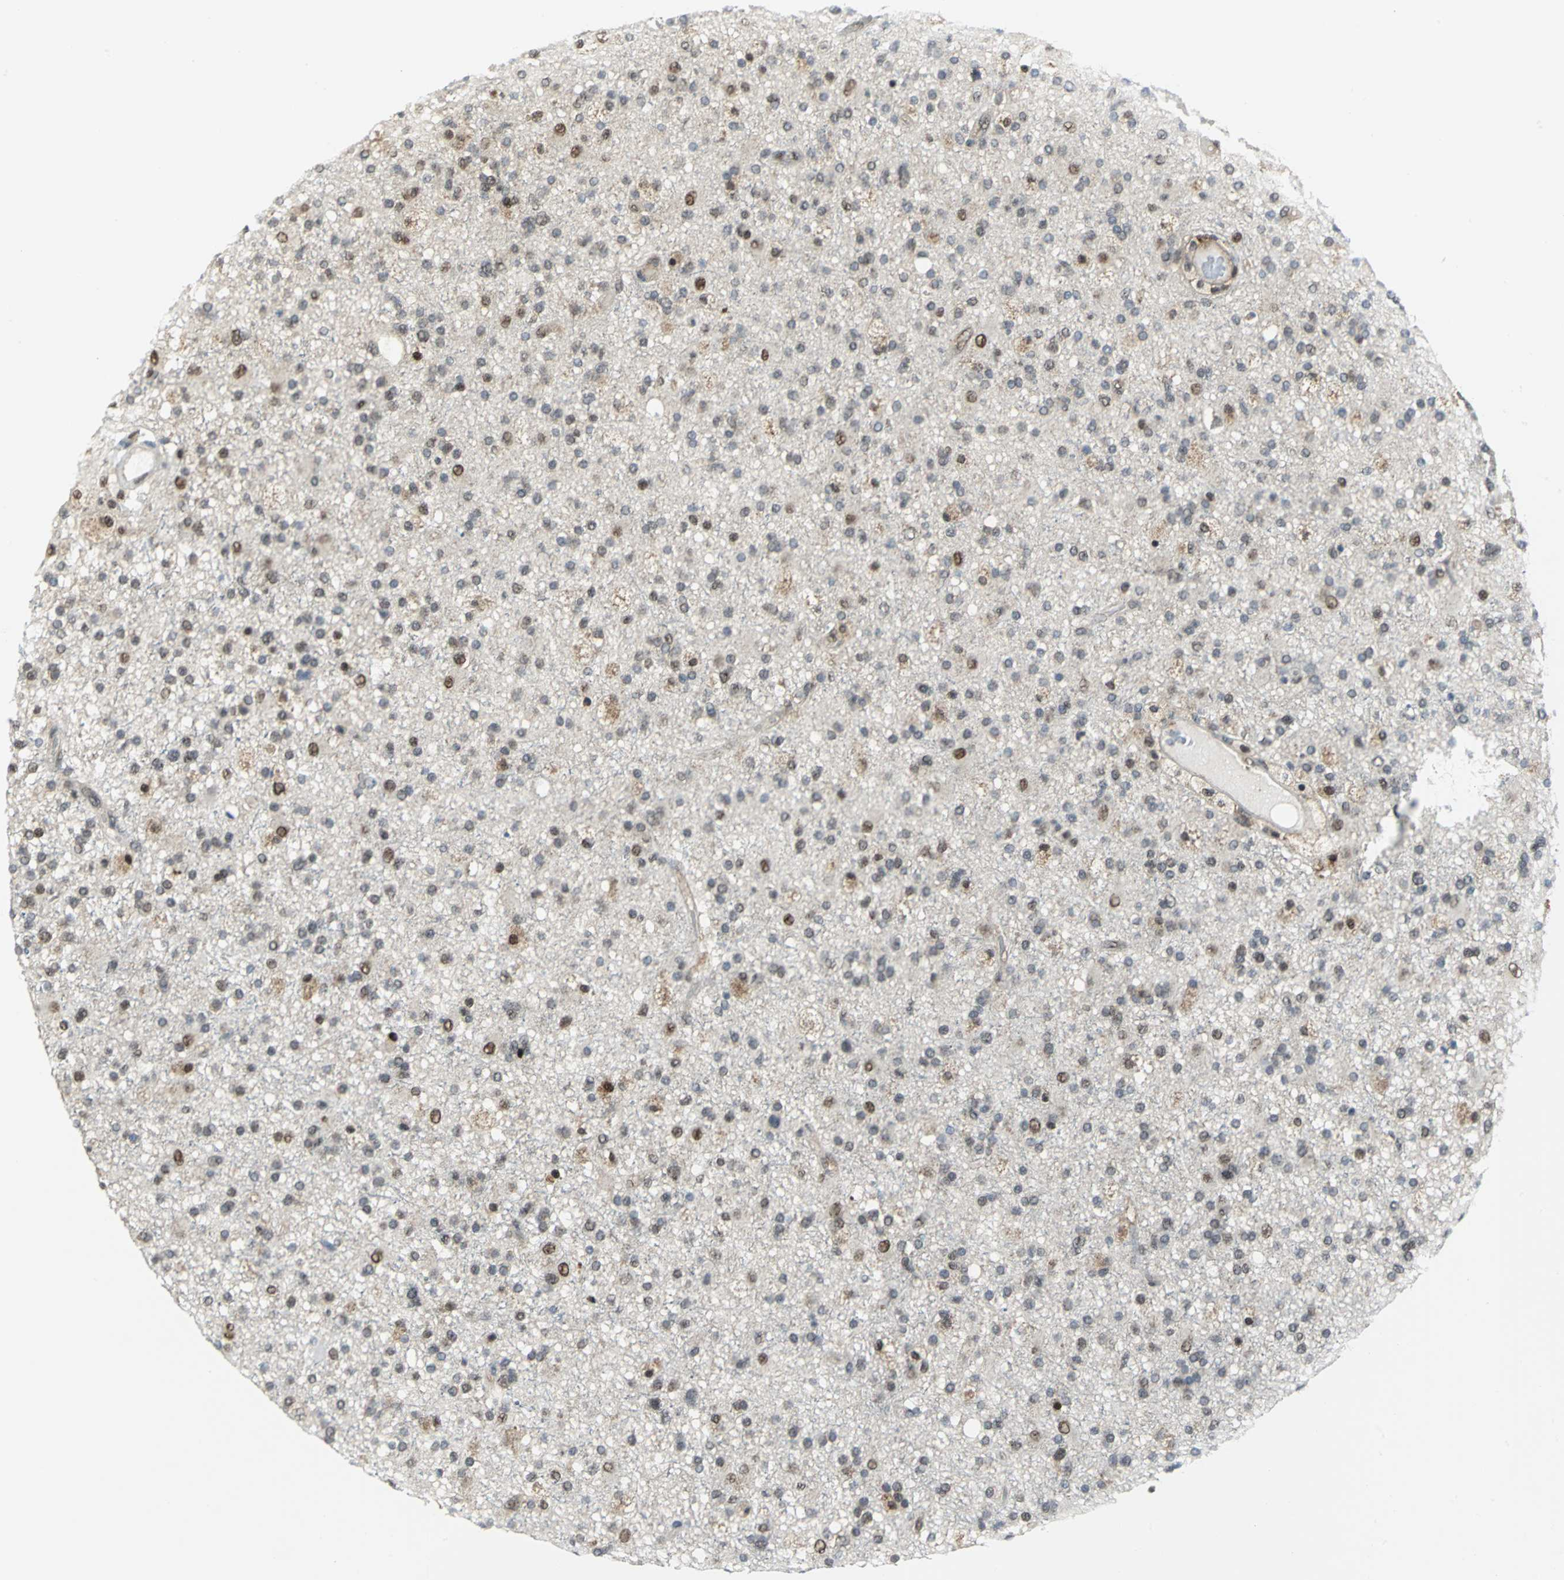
{"staining": {"intensity": "weak", "quantity": "<25%", "location": "nuclear"}, "tissue": "glioma", "cell_type": "Tumor cells", "image_type": "cancer", "snomed": [{"axis": "morphology", "description": "Glioma, malignant, High grade"}, {"axis": "topography", "description": "Brain"}], "caption": "Tumor cells are negative for brown protein staining in malignant glioma (high-grade).", "gene": "PSMA4", "patient": {"sex": "male", "age": 33}}